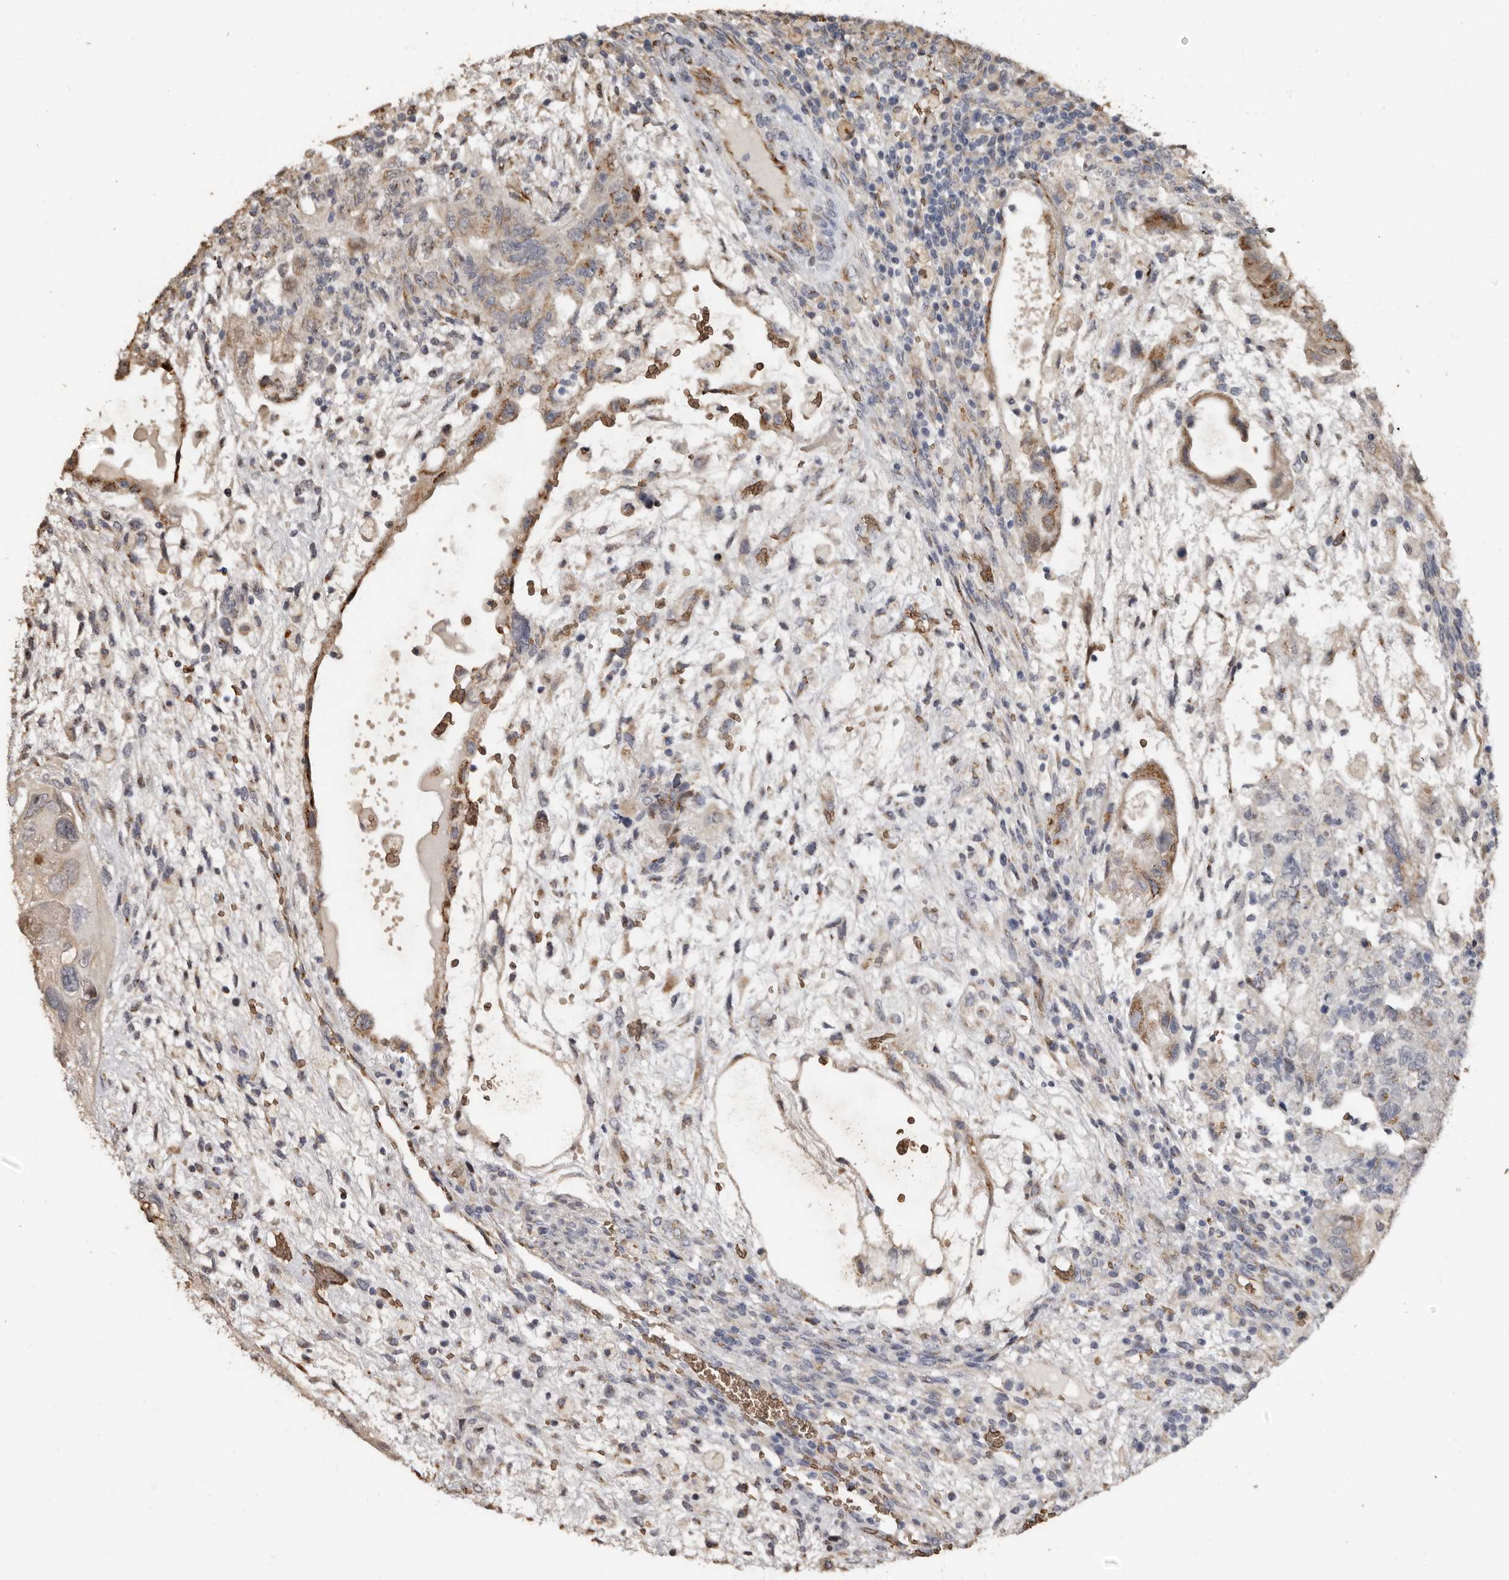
{"staining": {"intensity": "moderate", "quantity": "25%-75%", "location": "cytoplasmic/membranous"}, "tissue": "testis cancer", "cell_type": "Tumor cells", "image_type": "cancer", "snomed": [{"axis": "morphology", "description": "Carcinoma, Embryonal, NOS"}, {"axis": "topography", "description": "Testis"}], "caption": "Human testis cancer (embryonal carcinoma) stained with a protein marker demonstrates moderate staining in tumor cells.", "gene": "ENTREP1", "patient": {"sex": "male", "age": 36}}